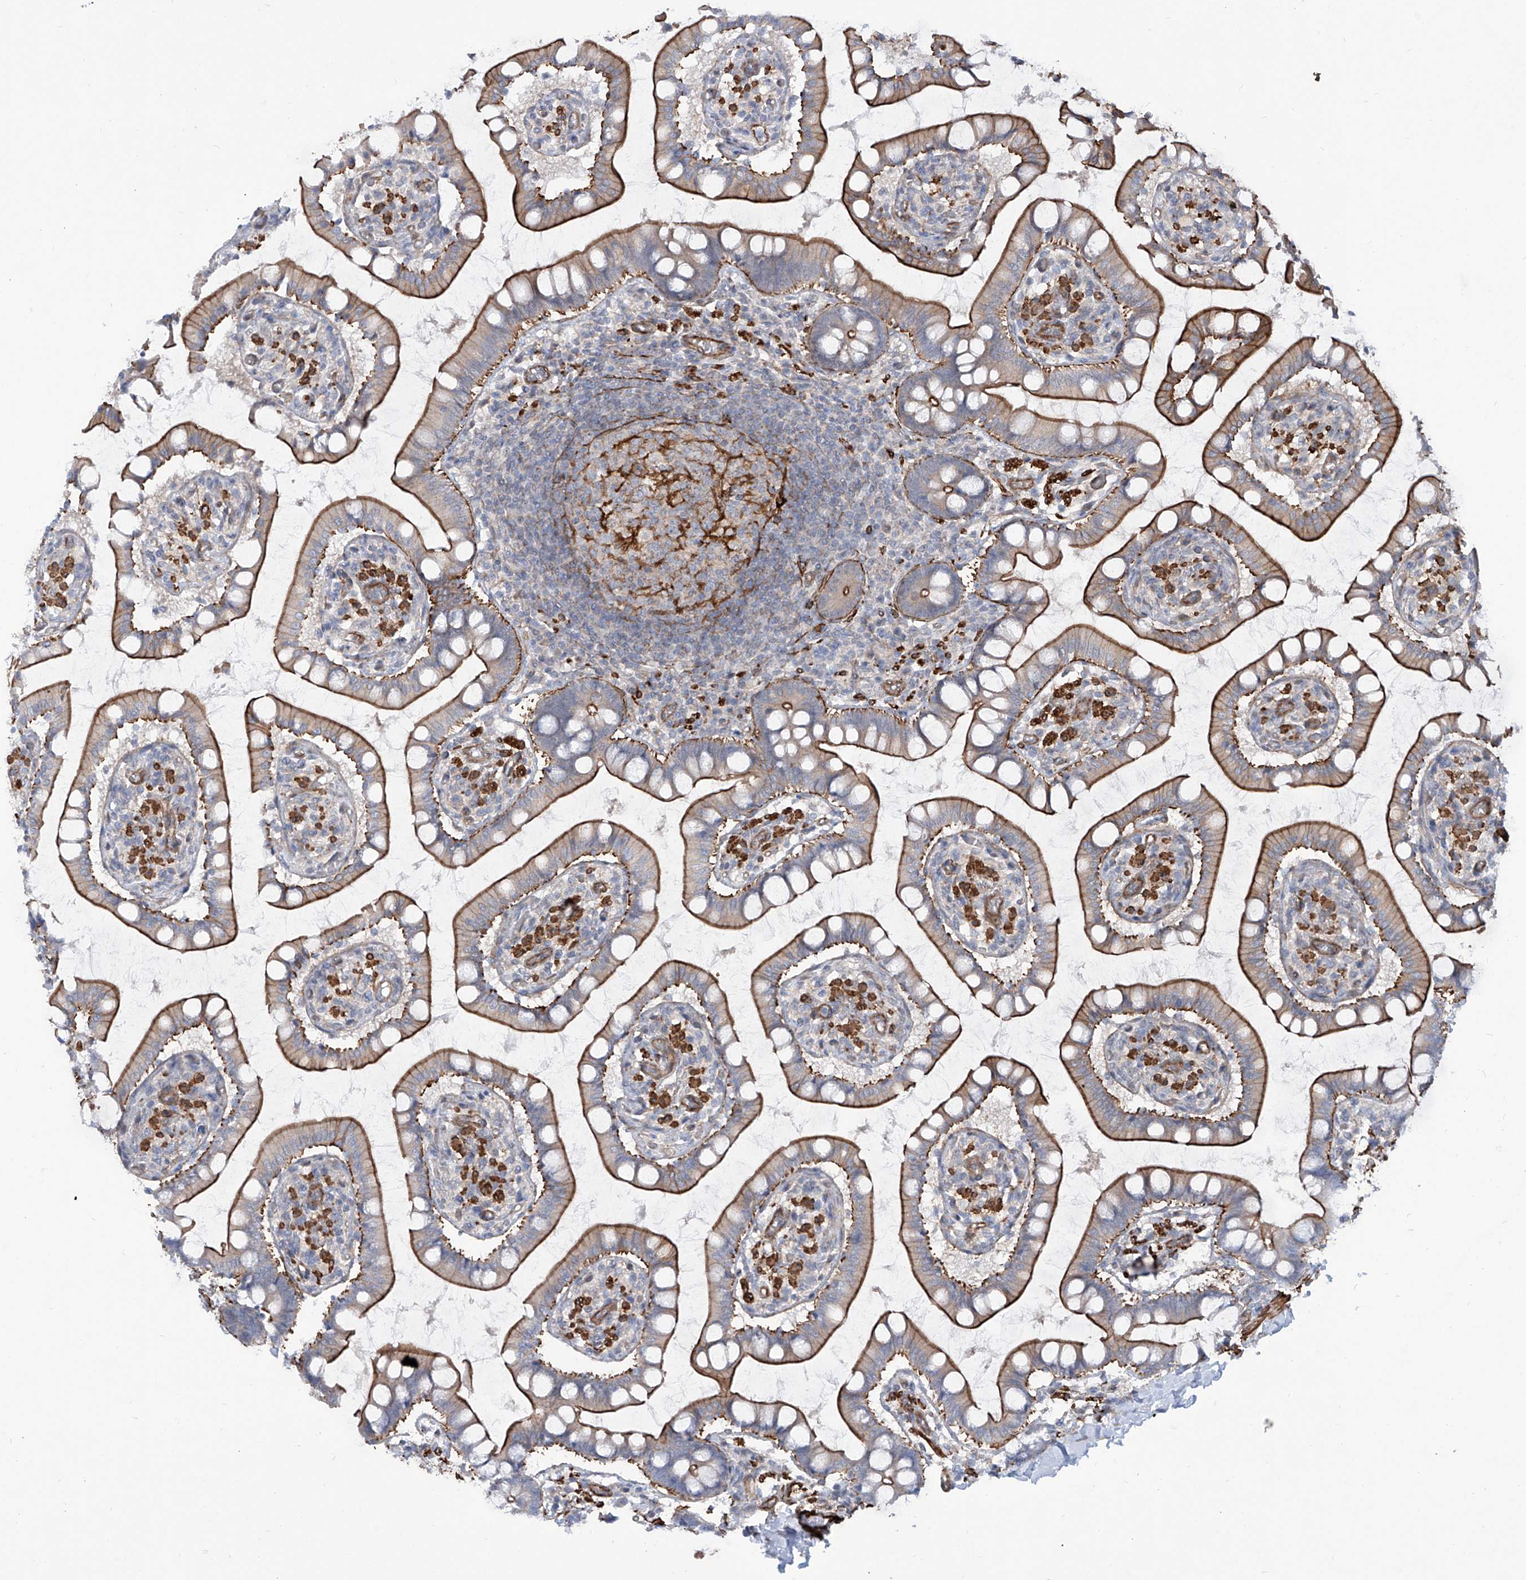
{"staining": {"intensity": "strong", "quantity": ">75%", "location": "cytoplasmic/membranous"}, "tissue": "small intestine", "cell_type": "Glandular cells", "image_type": "normal", "snomed": [{"axis": "morphology", "description": "Normal tissue, NOS"}, {"axis": "topography", "description": "Small intestine"}], "caption": "Small intestine was stained to show a protein in brown. There is high levels of strong cytoplasmic/membranous staining in approximately >75% of glandular cells. (brown staining indicates protein expression, while blue staining denotes nuclei).", "gene": "ZNF490", "patient": {"sex": "male", "age": 52}}